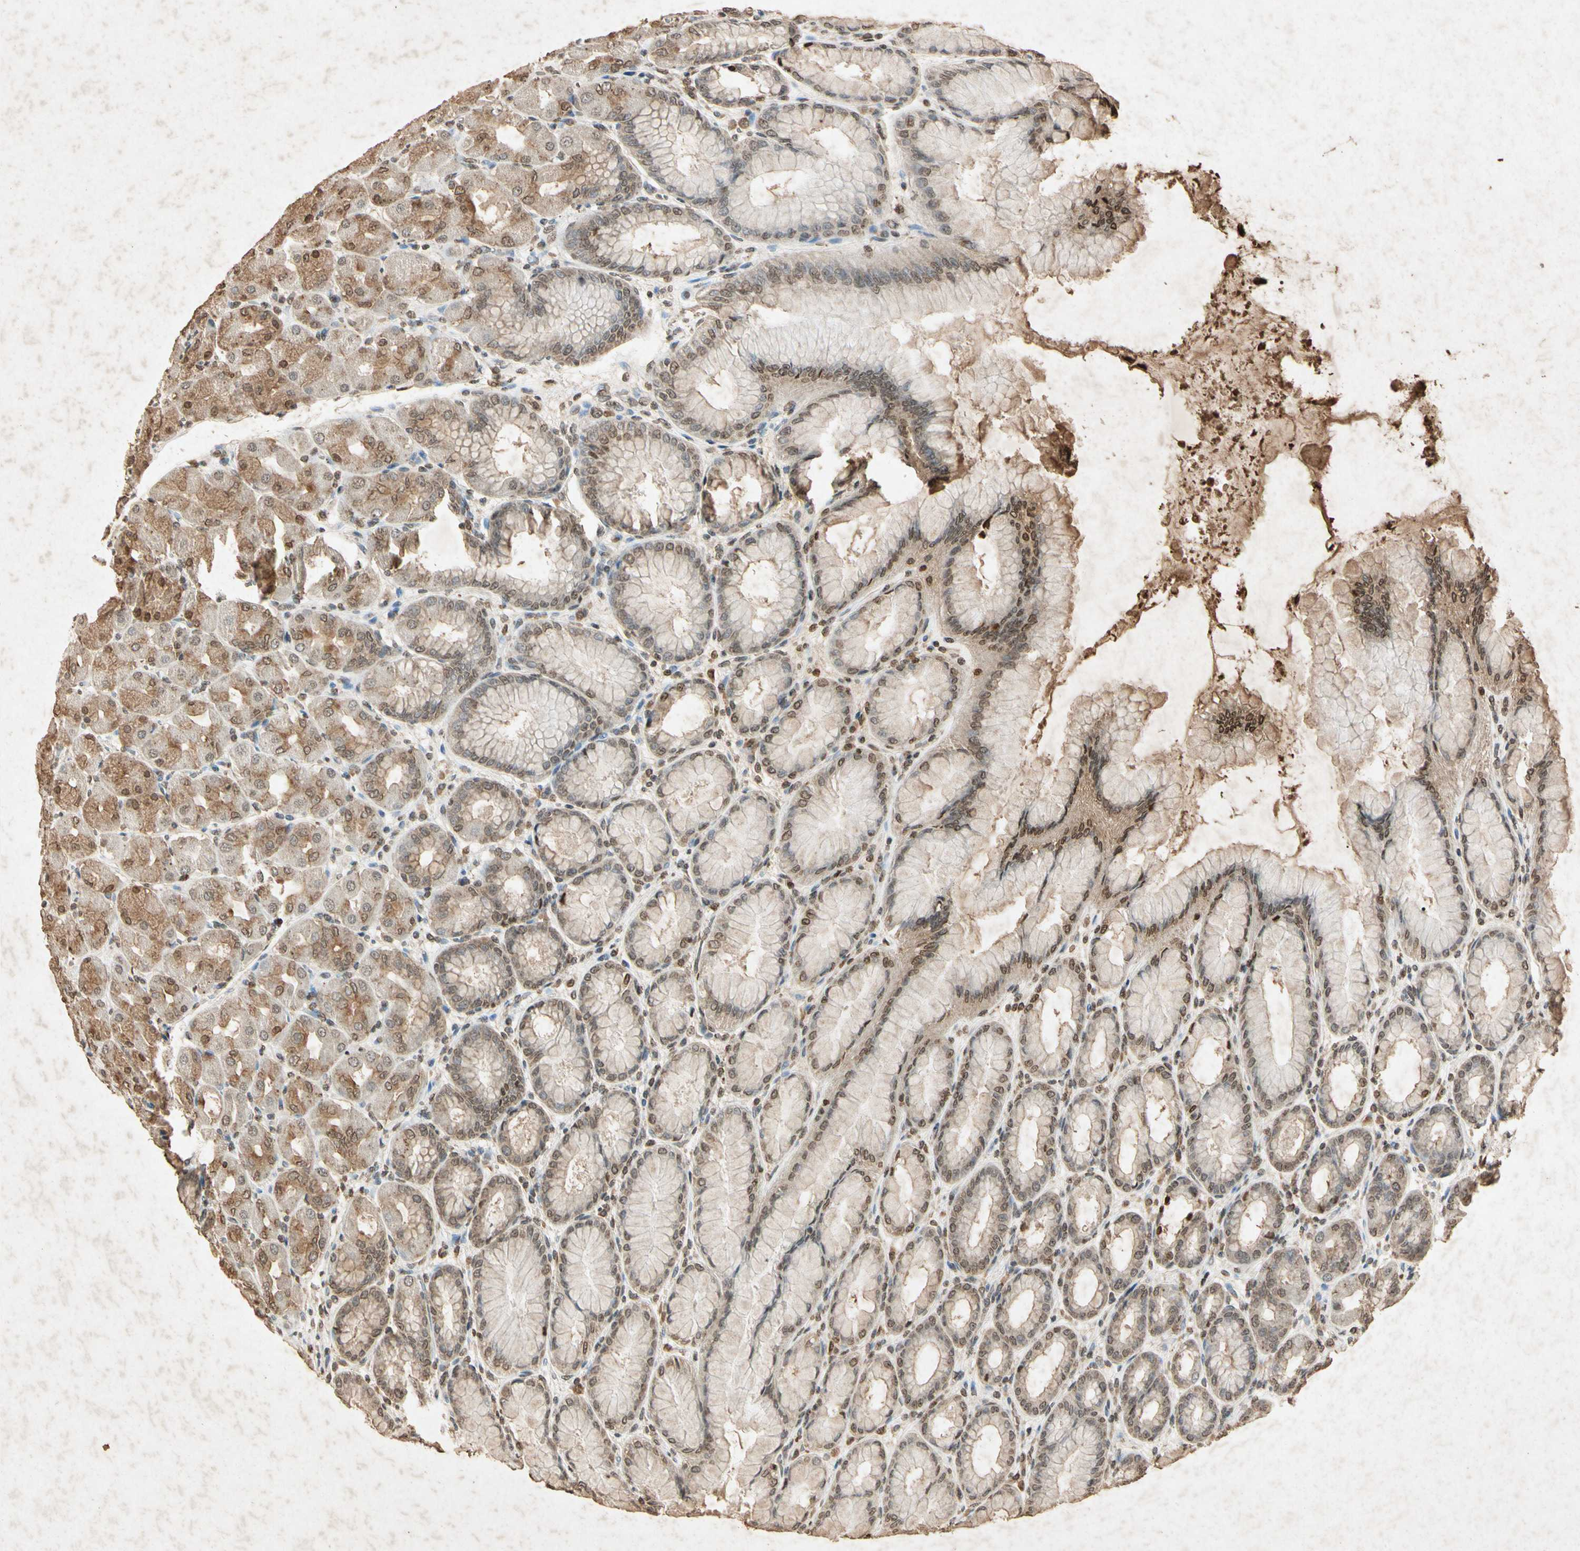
{"staining": {"intensity": "weak", "quantity": "25%-75%", "location": "cytoplasmic/membranous,nuclear"}, "tissue": "stomach", "cell_type": "Glandular cells", "image_type": "normal", "snomed": [{"axis": "morphology", "description": "Normal tissue, NOS"}, {"axis": "topography", "description": "Stomach, upper"}], "caption": "This is an image of IHC staining of benign stomach, which shows weak expression in the cytoplasmic/membranous,nuclear of glandular cells.", "gene": "MSRB1", "patient": {"sex": "female", "age": 56}}